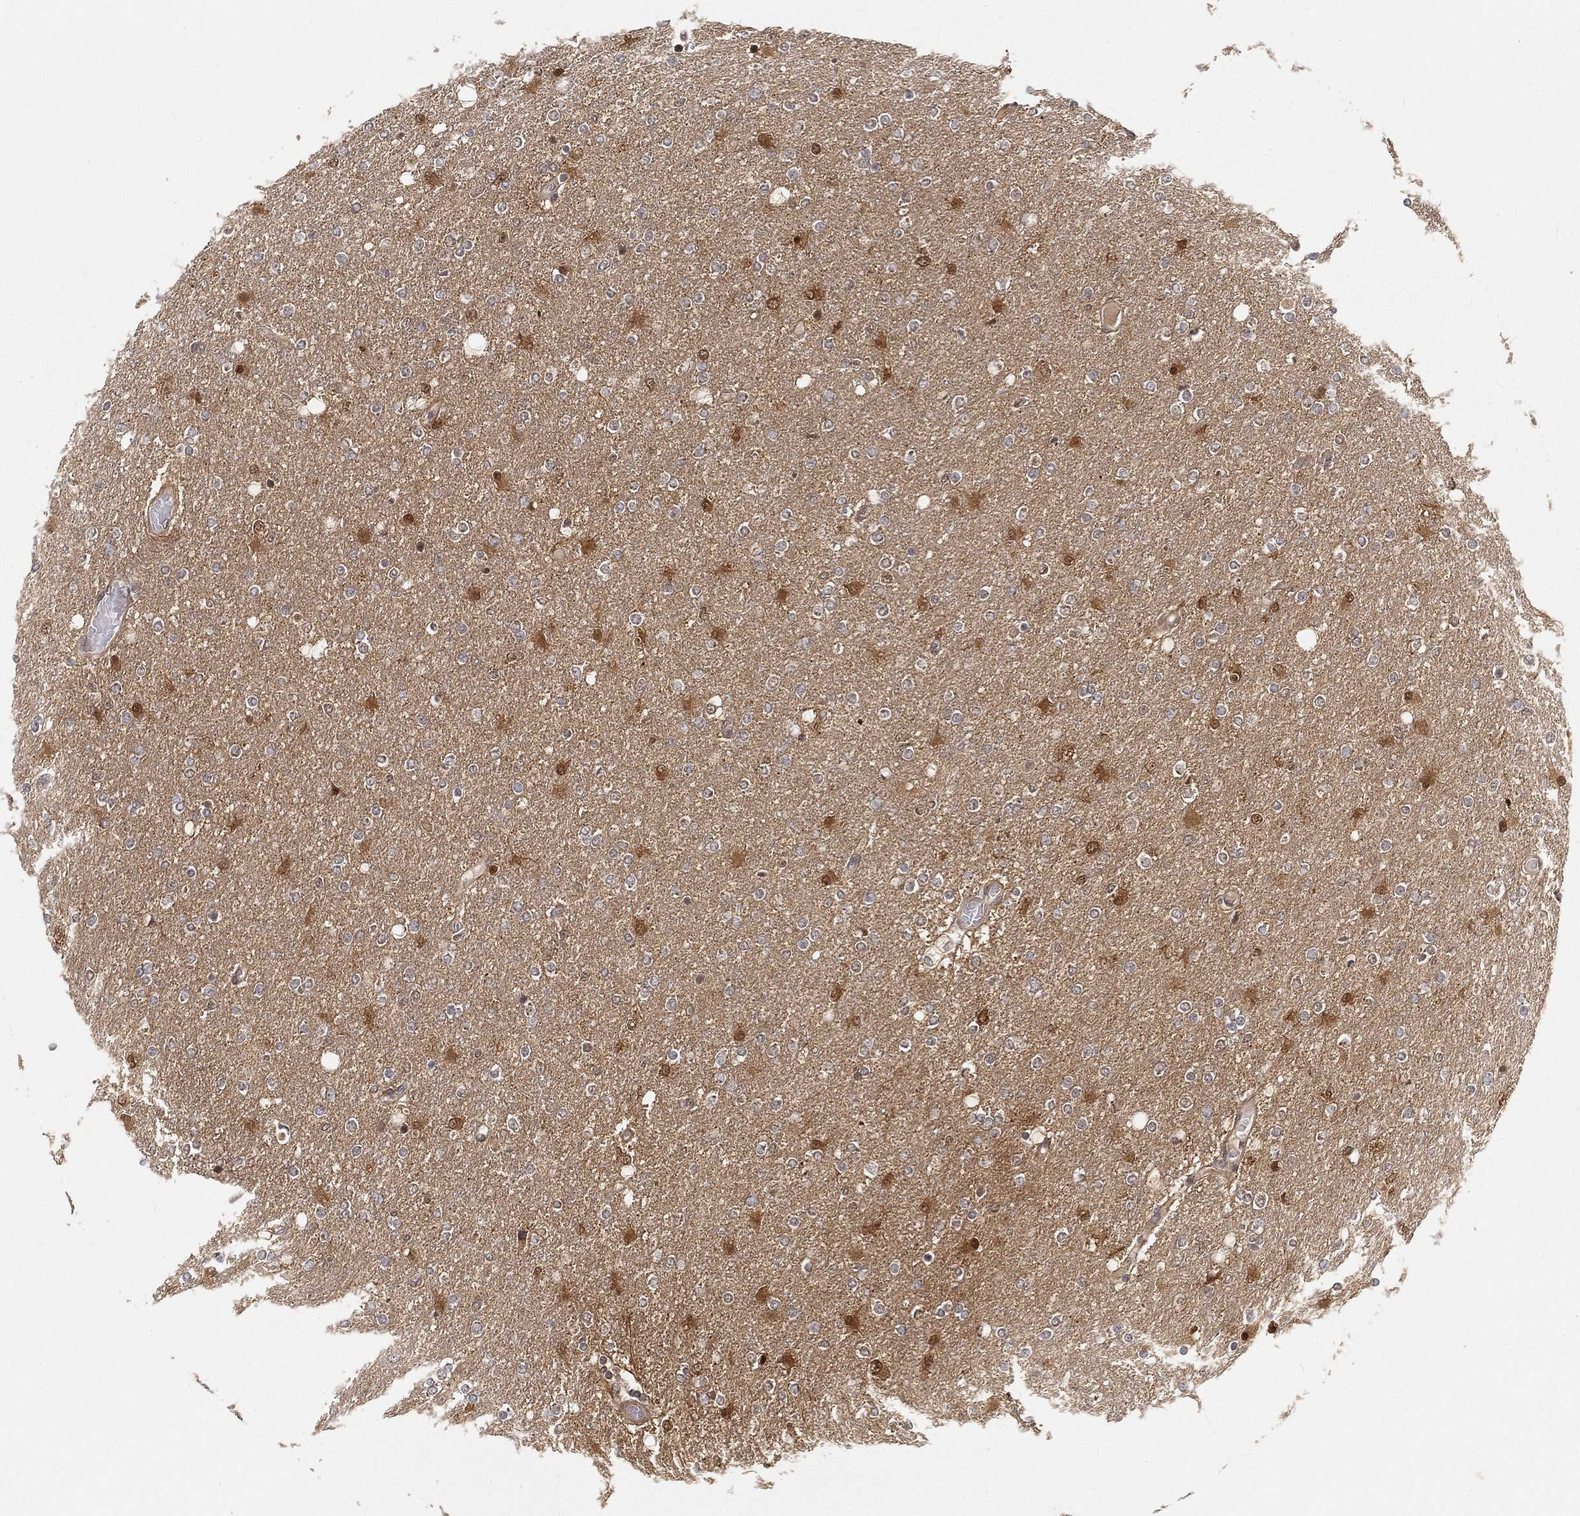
{"staining": {"intensity": "moderate", "quantity": "<25%", "location": "cytoplasmic/membranous"}, "tissue": "glioma", "cell_type": "Tumor cells", "image_type": "cancer", "snomed": [{"axis": "morphology", "description": "Glioma, malignant, High grade"}, {"axis": "topography", "description": "Cerebral cortex"}], "caption": "About <25% of tumor cells in human glioma demonstrate moderate cytoplasmic/membranous protein staining as visualized by brown immunohistochemical staining.", "gene": "MAPK1", "patient": {"sex": "male", "age": 70}}